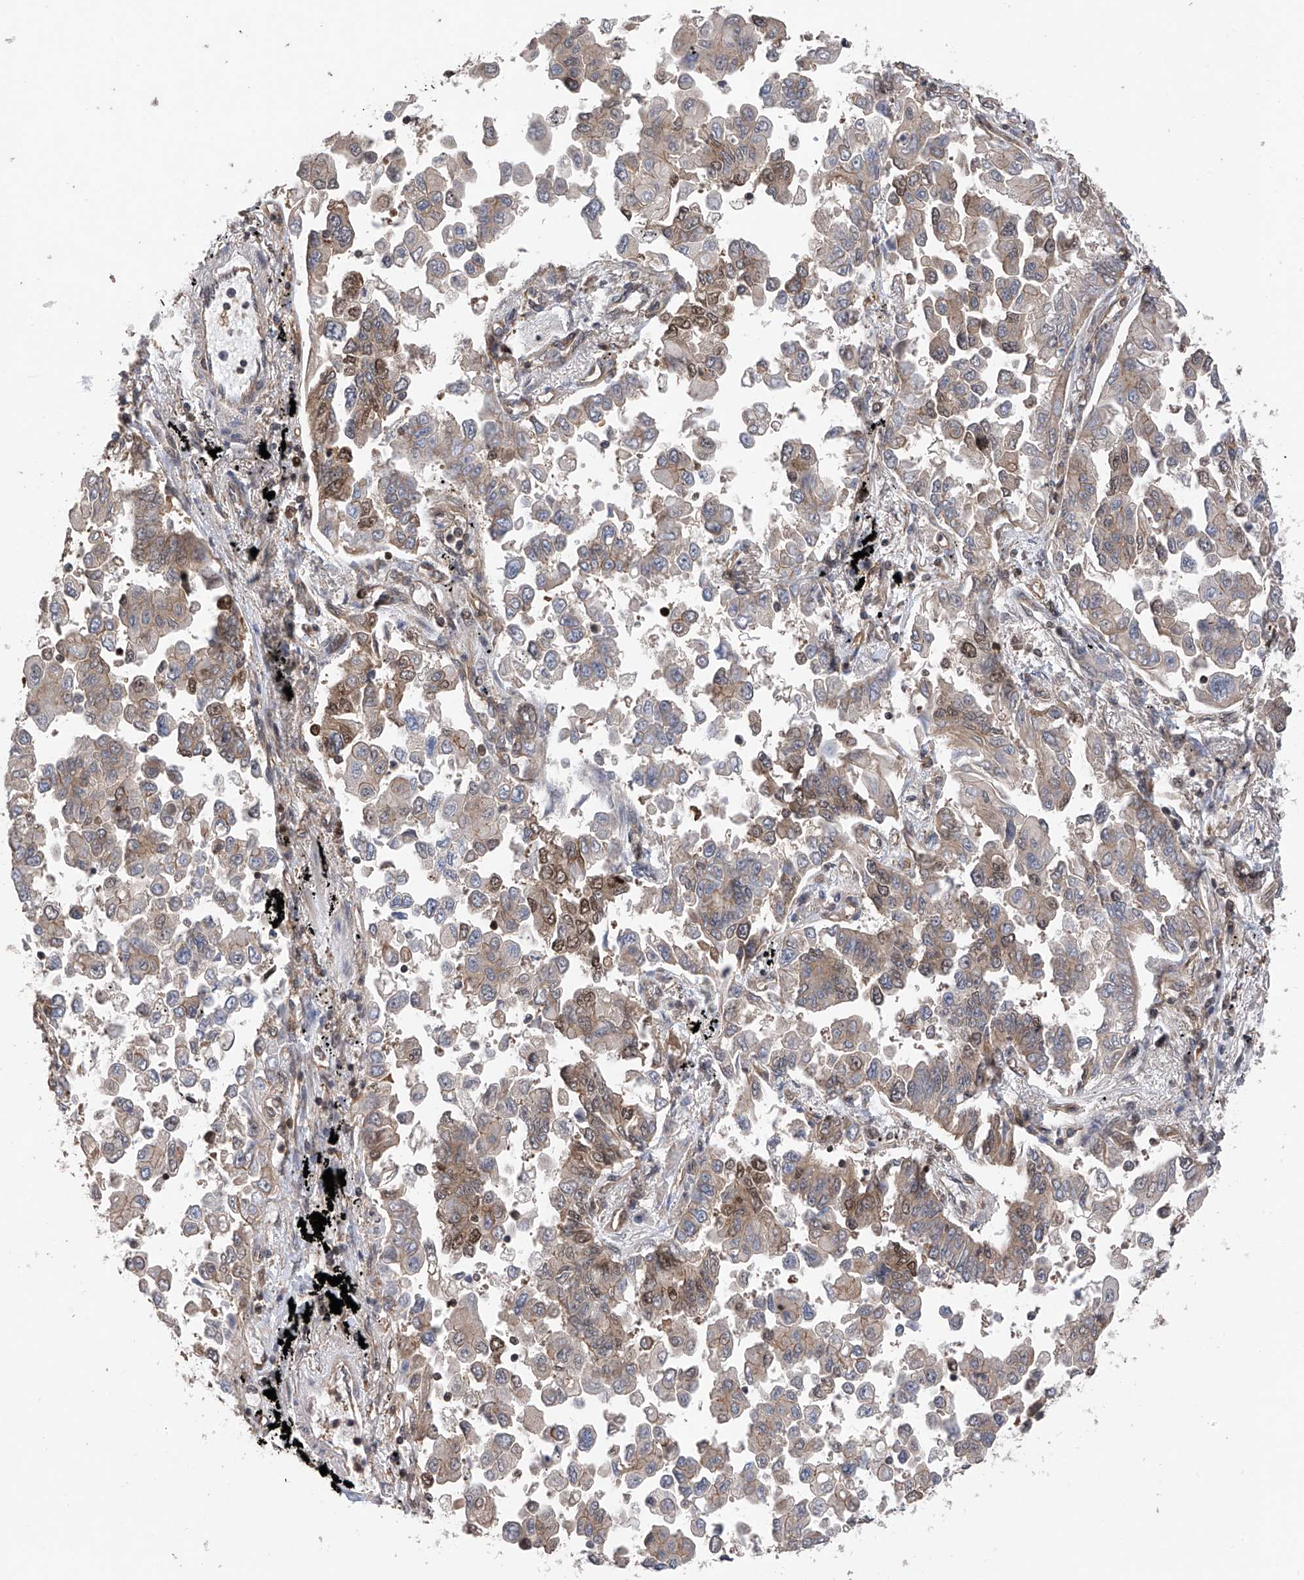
{"staining": {"intensity": "moderate", "quantity": "25%-75%", "location": "cytoplasmic/membranous,nuclear"}, "tissue": "lung cancer", "cell_type": "Tumor cells", "image_type": "cancer", "snomed": [{"axis": "morphology", "description": "Adenocarcinoma, NOS"}, {"axis": "topography", "description": "Lung"}], "caption": "Human lung adenocarcinoma stained for a protein (brown) shows moderate cytoplasmic/membranous and nuclear positive expression in about 25%-75% of tumor cells.", "gene": "DNAJC9", "patient": {"sex": "female", "age": 67}}